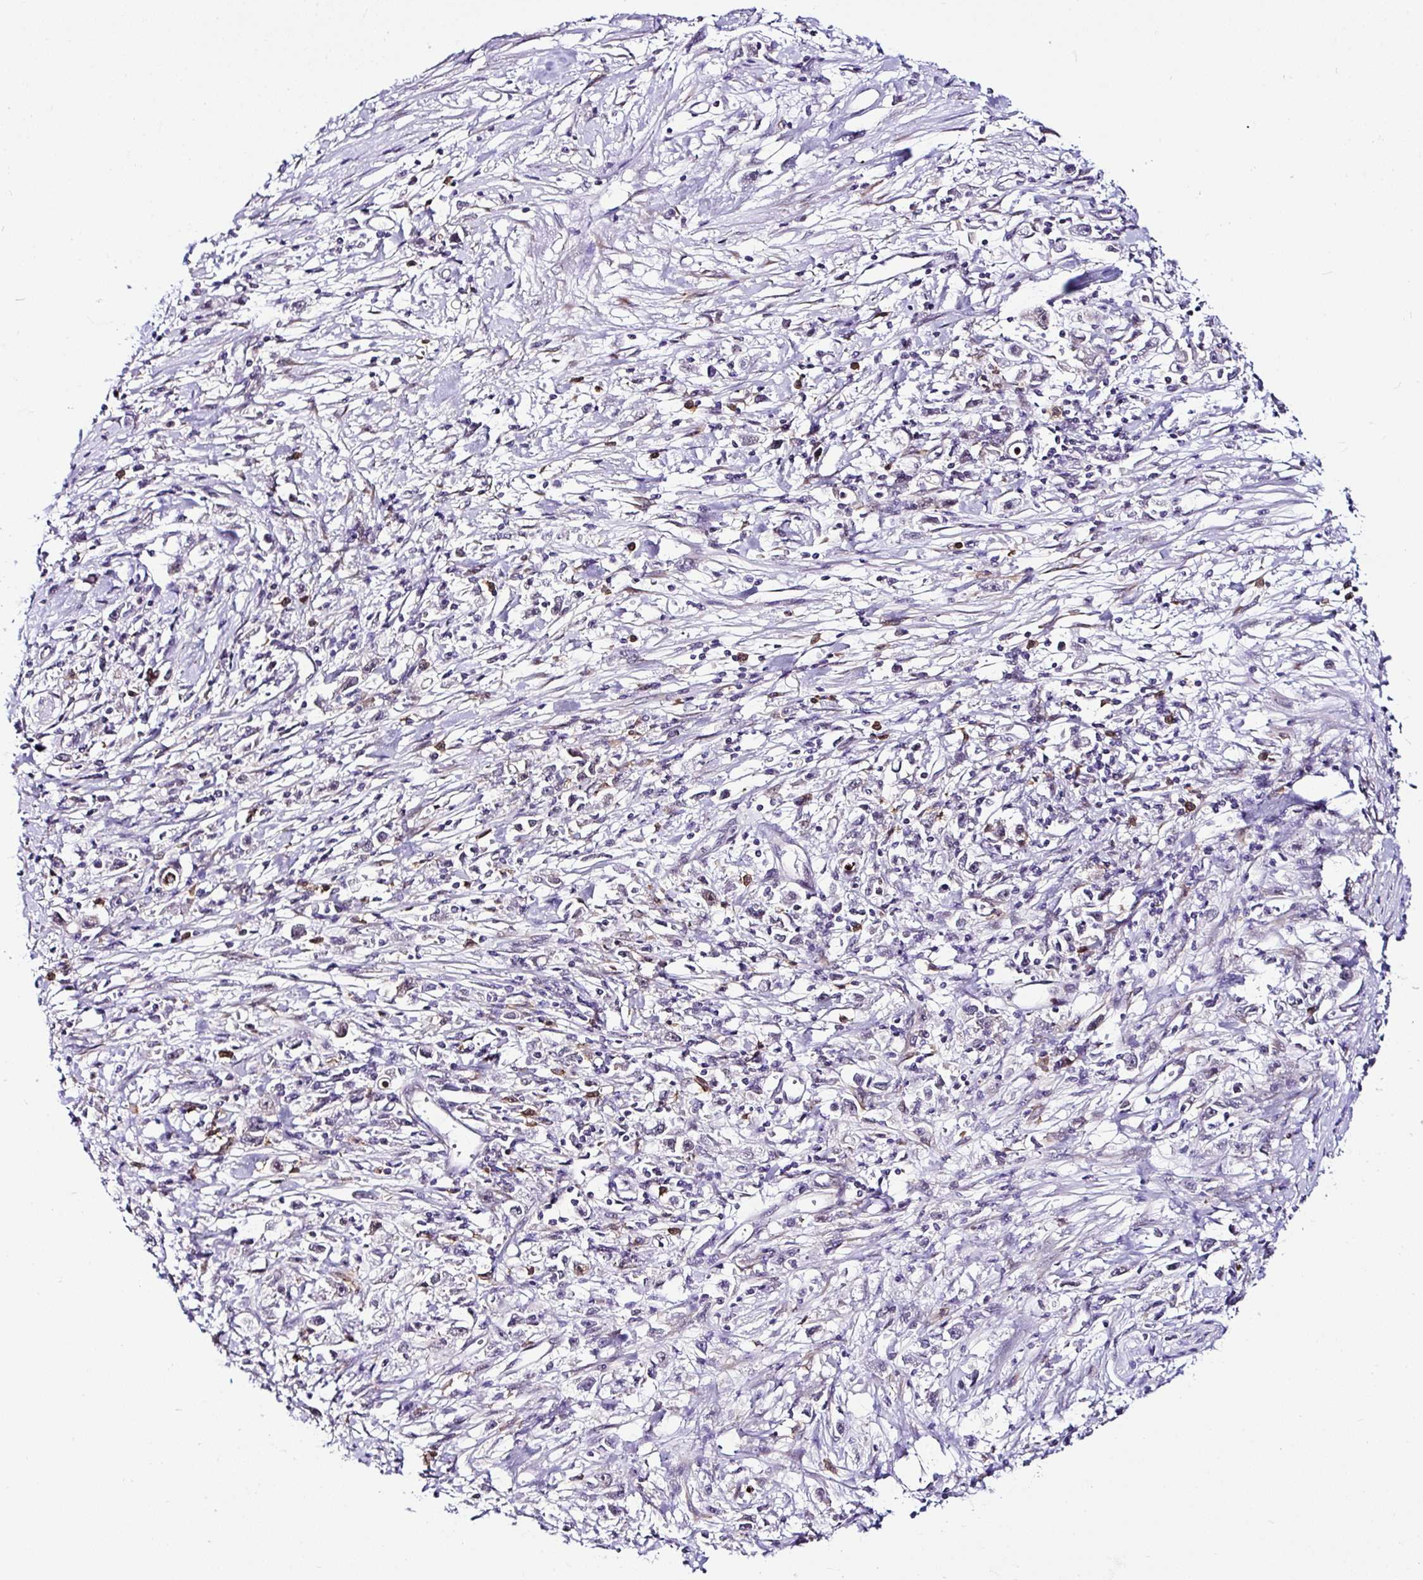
{"staining": {"intensity": "negative", "quantity": "none", "location": "none"}, "tissue": "stomach cancer", "cell_type": "Tumor cells", "image_type": "cancer", "snomed": [{"axis": "morphology", "description": "Adenocarcinoma, NOS"}, {"axis": "topography", "description": "Stomach"}], "caption": "An image of human stomach adenocarcinoma is negative for staining in tumor cells.", "gene": "PIN4", "patient": {"sex": "female", "age": 59}}